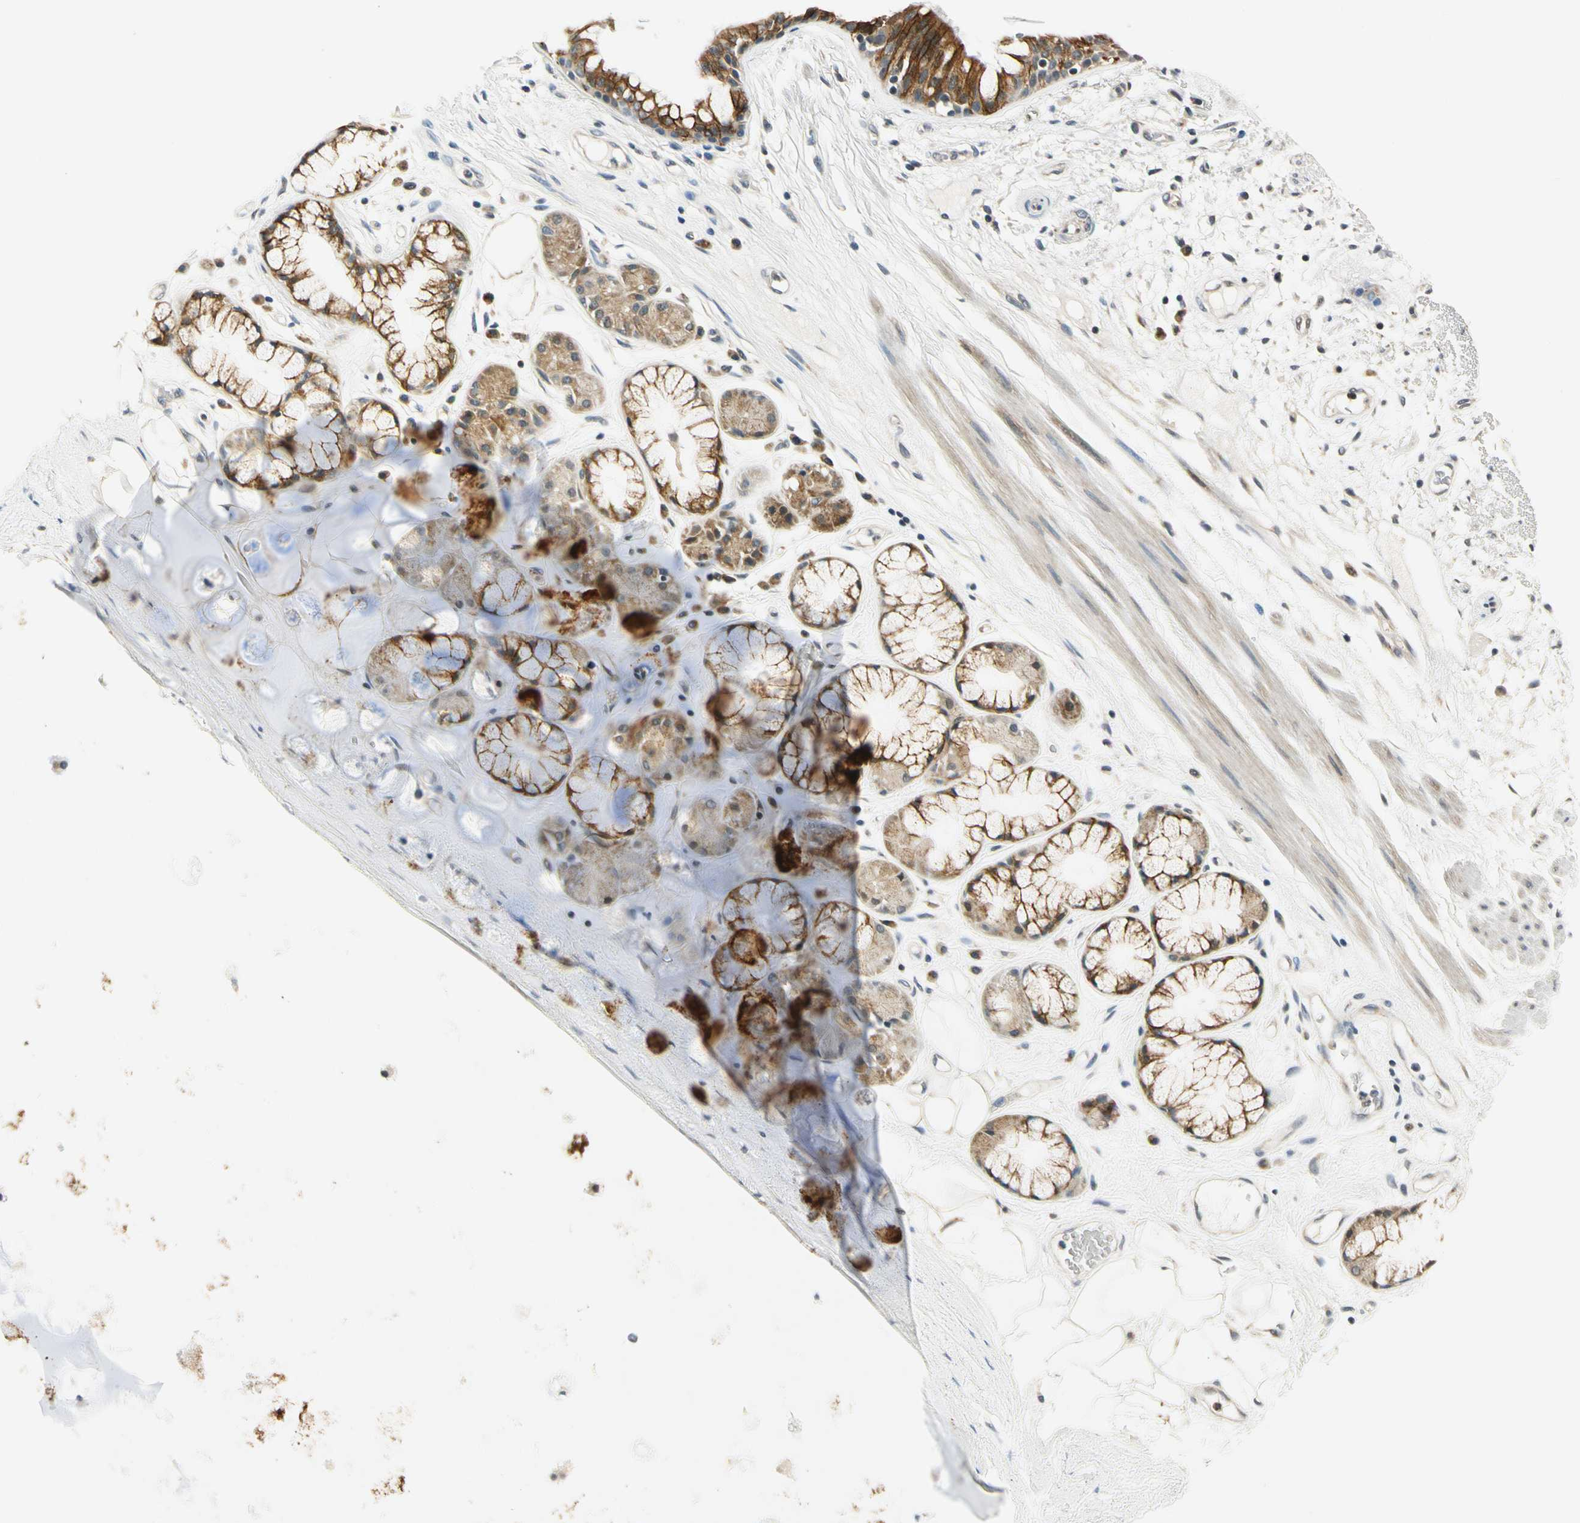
{"staining": {"intensity": "strong", "quantity": ">75%", "location": "cytoplasmic/membranous"}, "tissue": "bronchus", "cell_type": "Respiratory epithelial cells", "image_type": "normal", "snomed": [{"axis": "morphology", "description": "Normal tissue, NOS"}, {"axis": "topography", "description": "Bronchus"}], "caption": "An IHC histopathology image of benign tissue is shown. Protein staining in brown shows strong cytoplasmic/membranous positivity in bronchus within respiratory epithelial cells. (Stains: DAB in brown, nuclei in blue, Microscopy: brightfield microscopy at high magnification).", "gene": "PDK2", "patient": {"sex": "male", "age": 66}}